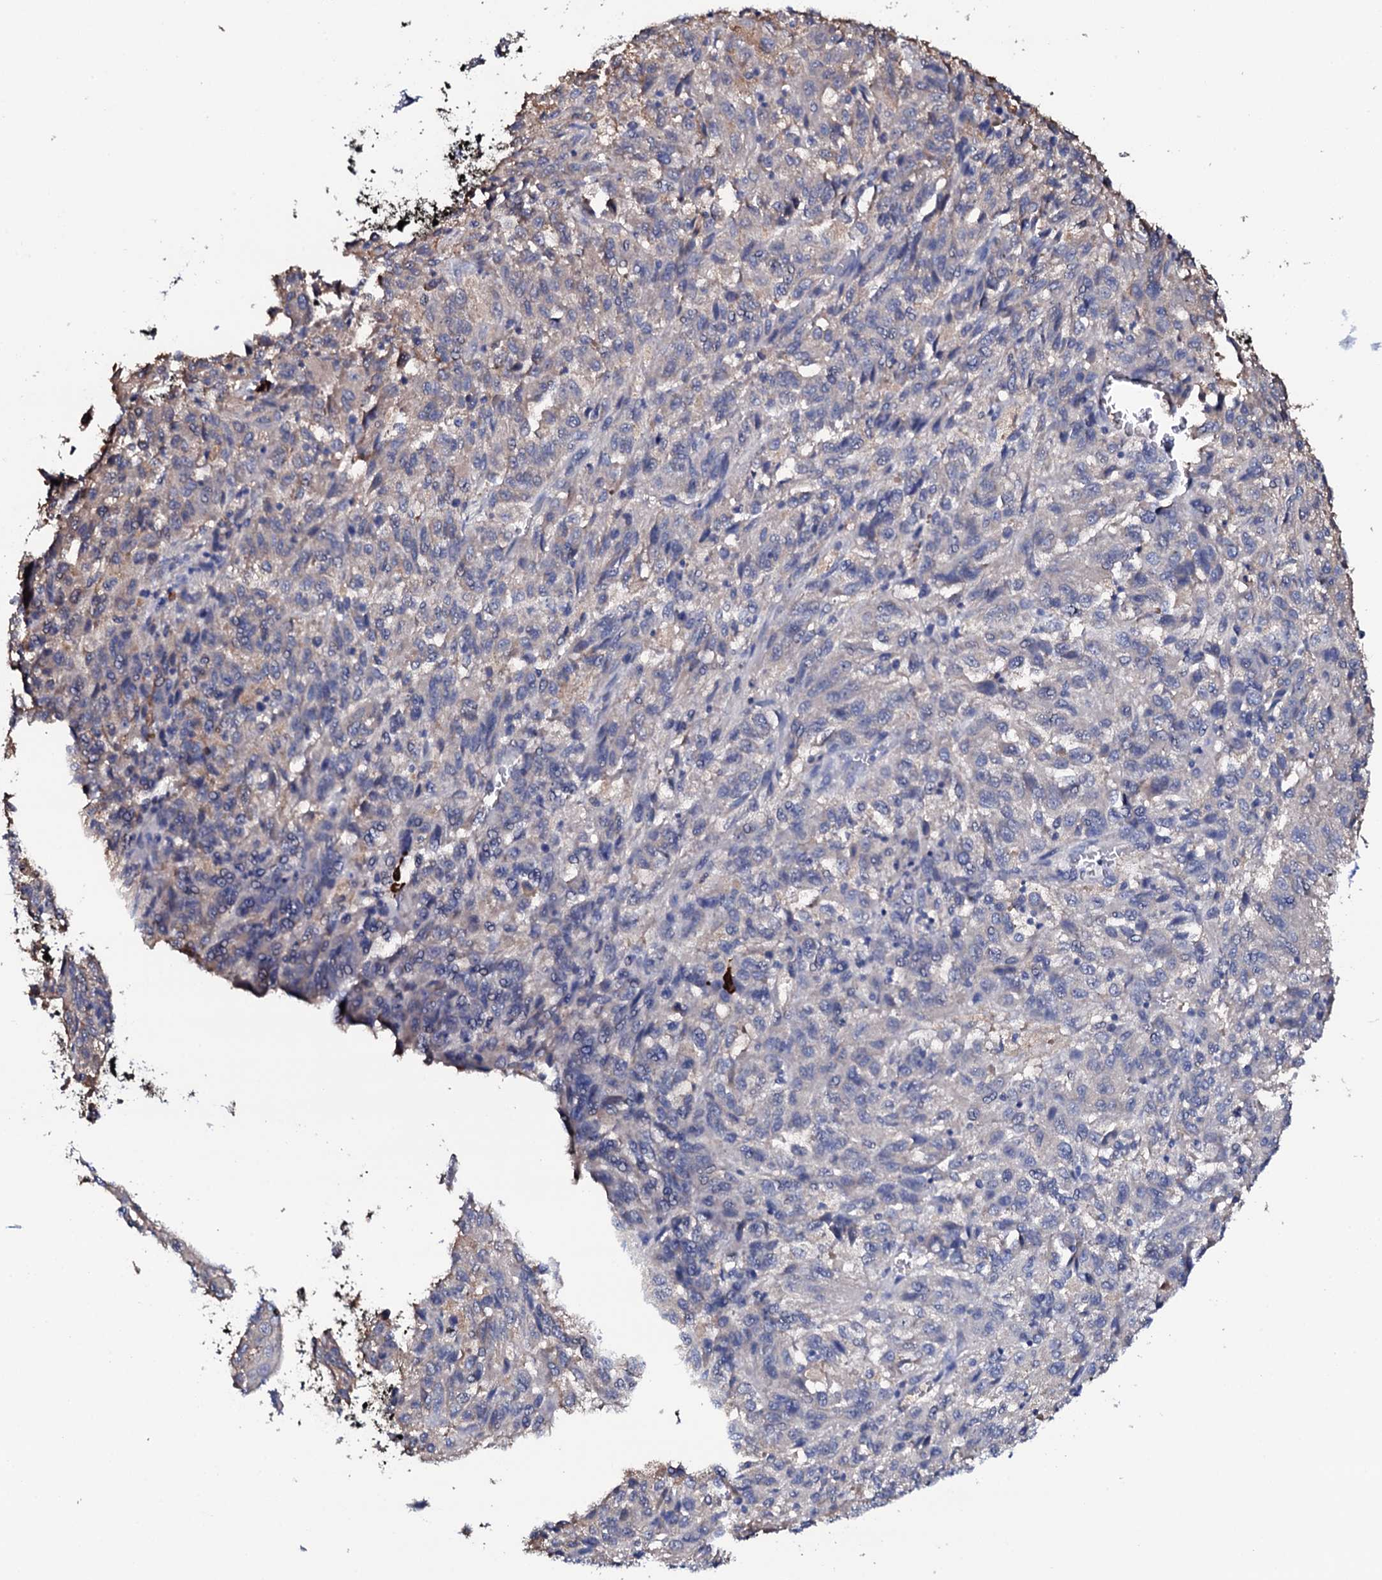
{"staining": {"intensity": "negative", "quantity": "none", "location": "none"}, "tissue": "skin cancer", "cell_type": "Tumor cells", "image_type": "cancer", "snomed": [{"axis": "morphology", "description": "Squamous cell carcinoma, NOS"}, {"axis": "topography", "description": "Skin"}], "caption": "An immunohistochemistry (IHC) histopathology image of skin cancer (squamous cell carcinoma) is shown. There is no staining in tumor cells of skin cancer (squamous cell carcinoma). (IHC, brightfield microscopy, high magnification).", "gene": "TCAF2", "patient": {"sex": "male", "age": 71}}